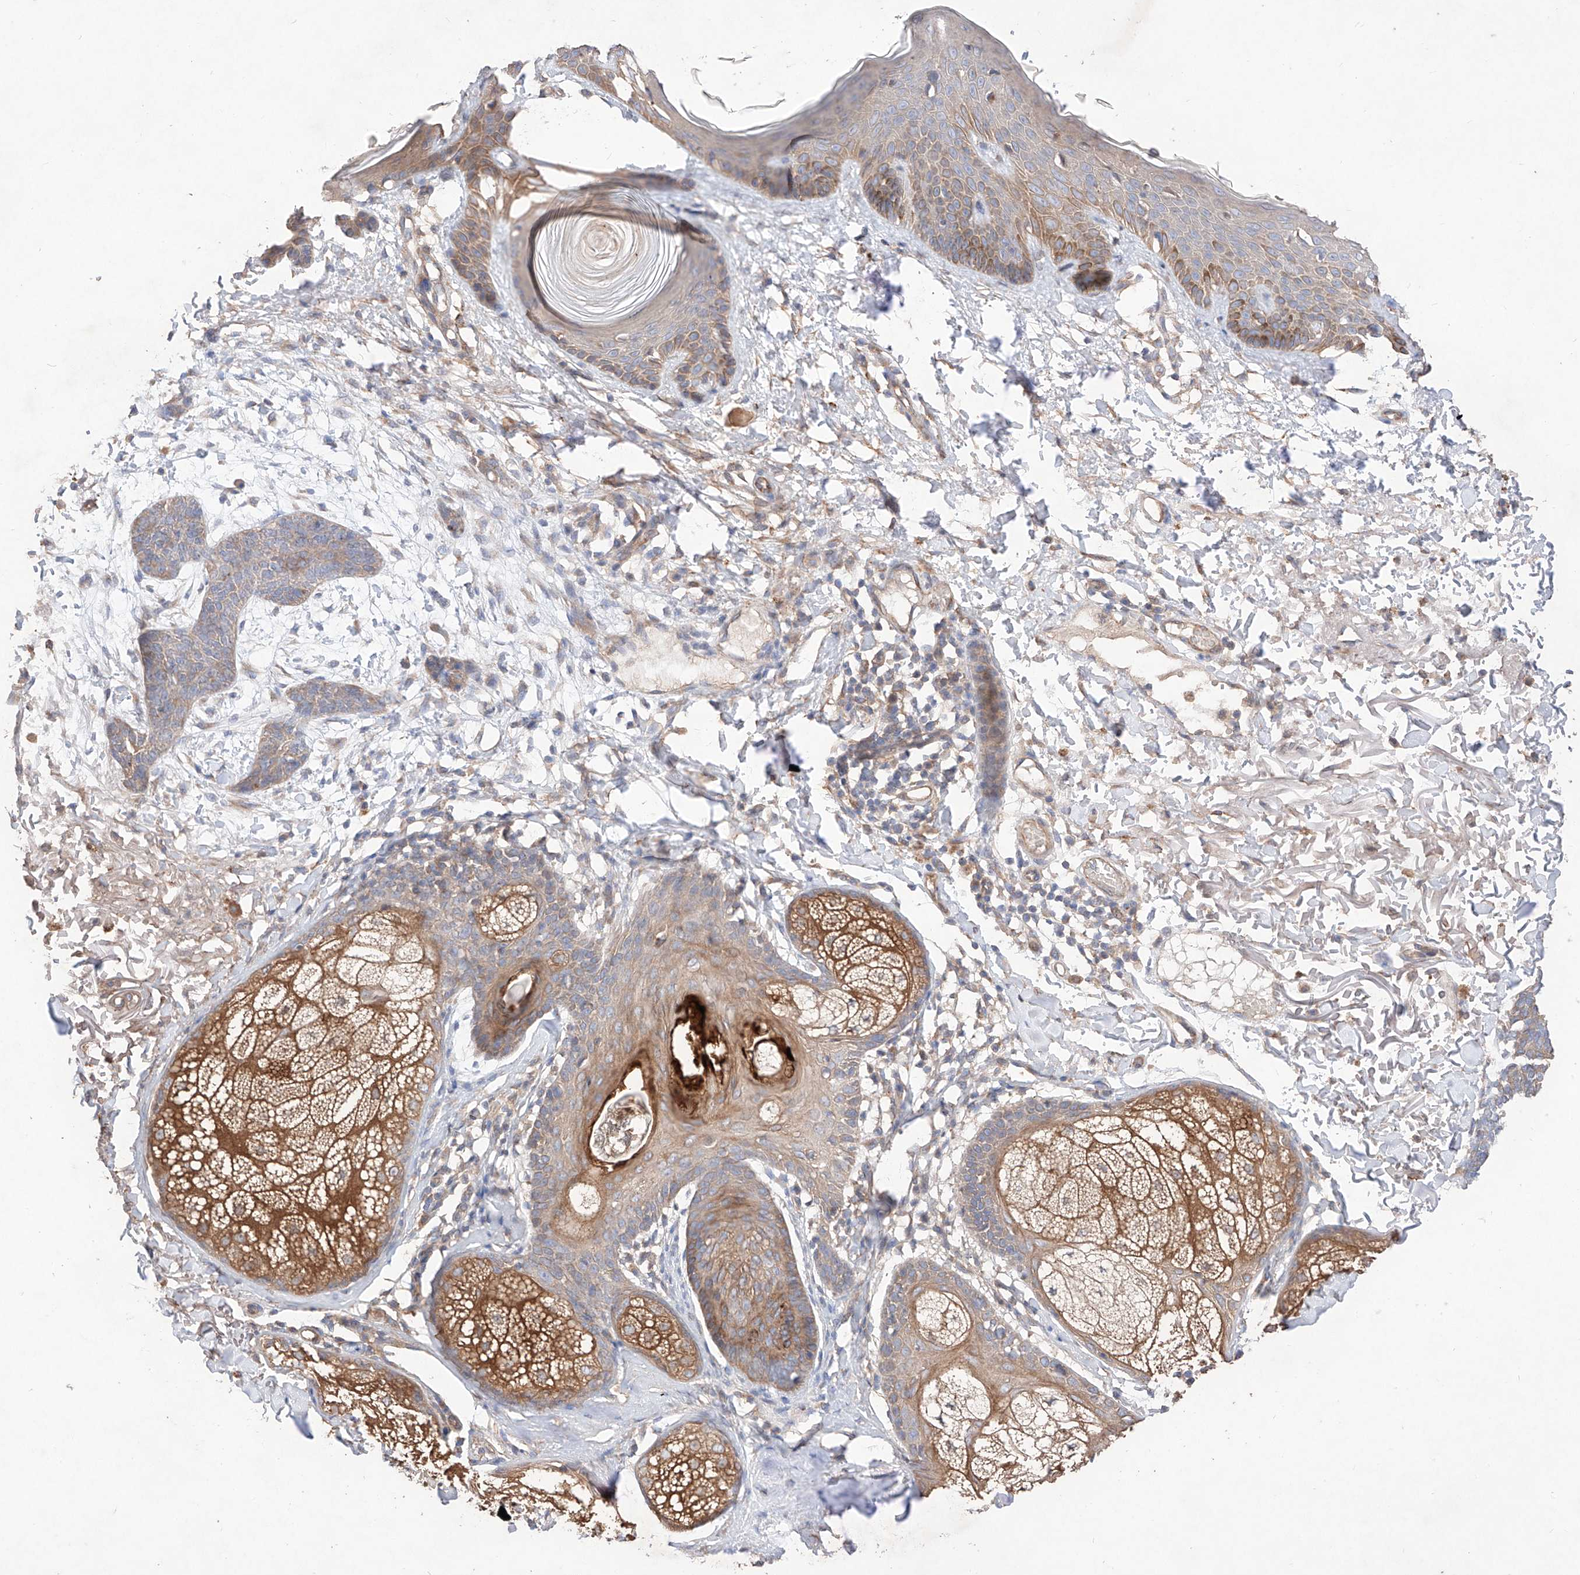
{"staining": {"intensity": "weak", "quantity": ">75%", "location": "cytoplasmic/membranous"}, "tissue": "skin cancer", "cell_type": "Tumor cells", "image_type": "cancer", "snomed": [{"axis": "morphology", "description": "Basal cell carcinoma"}, {"axis": "topography", "description": "Skin"}], "caption": "Protein staining by immunohistochemistry reveals weak cytoplasmic/membranous positivity in about >75% of tumor cells in skin cancer (basal cell carcinoma).", "gene": "C6orf62", "patient": {"sex": "male", "age": 85}}